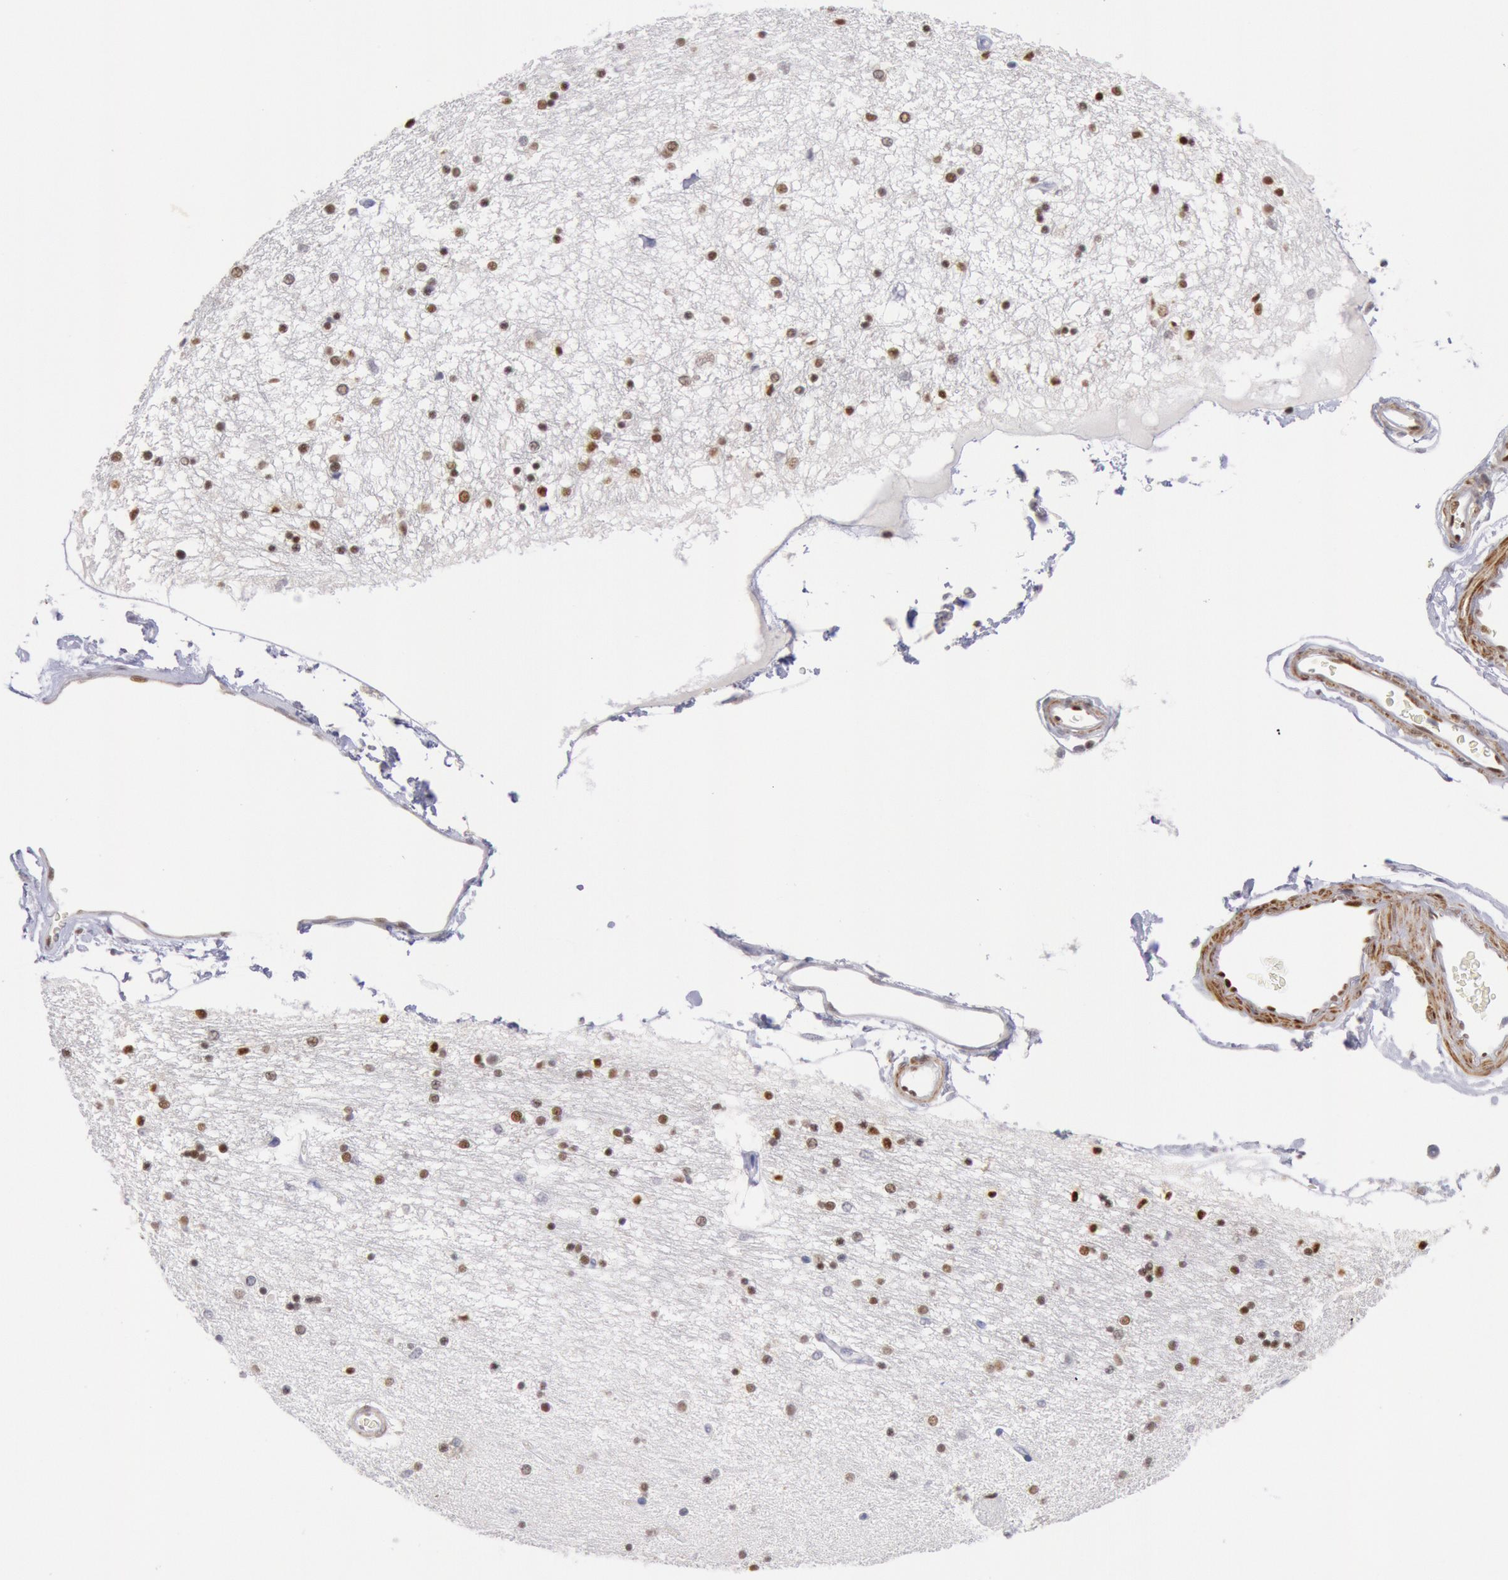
{"staining": {"intensity": "moderate", "quantity": "25%-75%", "location": "nuclear"}, "tissue": "hippocampus", "cell_type": "Glial cells", "image_type": "normal", "snomed": [{"axis": "morphology", "description": "Normal tissue, NOS"}, {"axis": "topography", "description": "Hippocampus"}], "caption": "Moderate nuclear expression is identified in about 25%-75% of glial cells in benign hippocampus.", "gene": "RPS6KA5", "patient": {"sex": "female", "age": 54}}